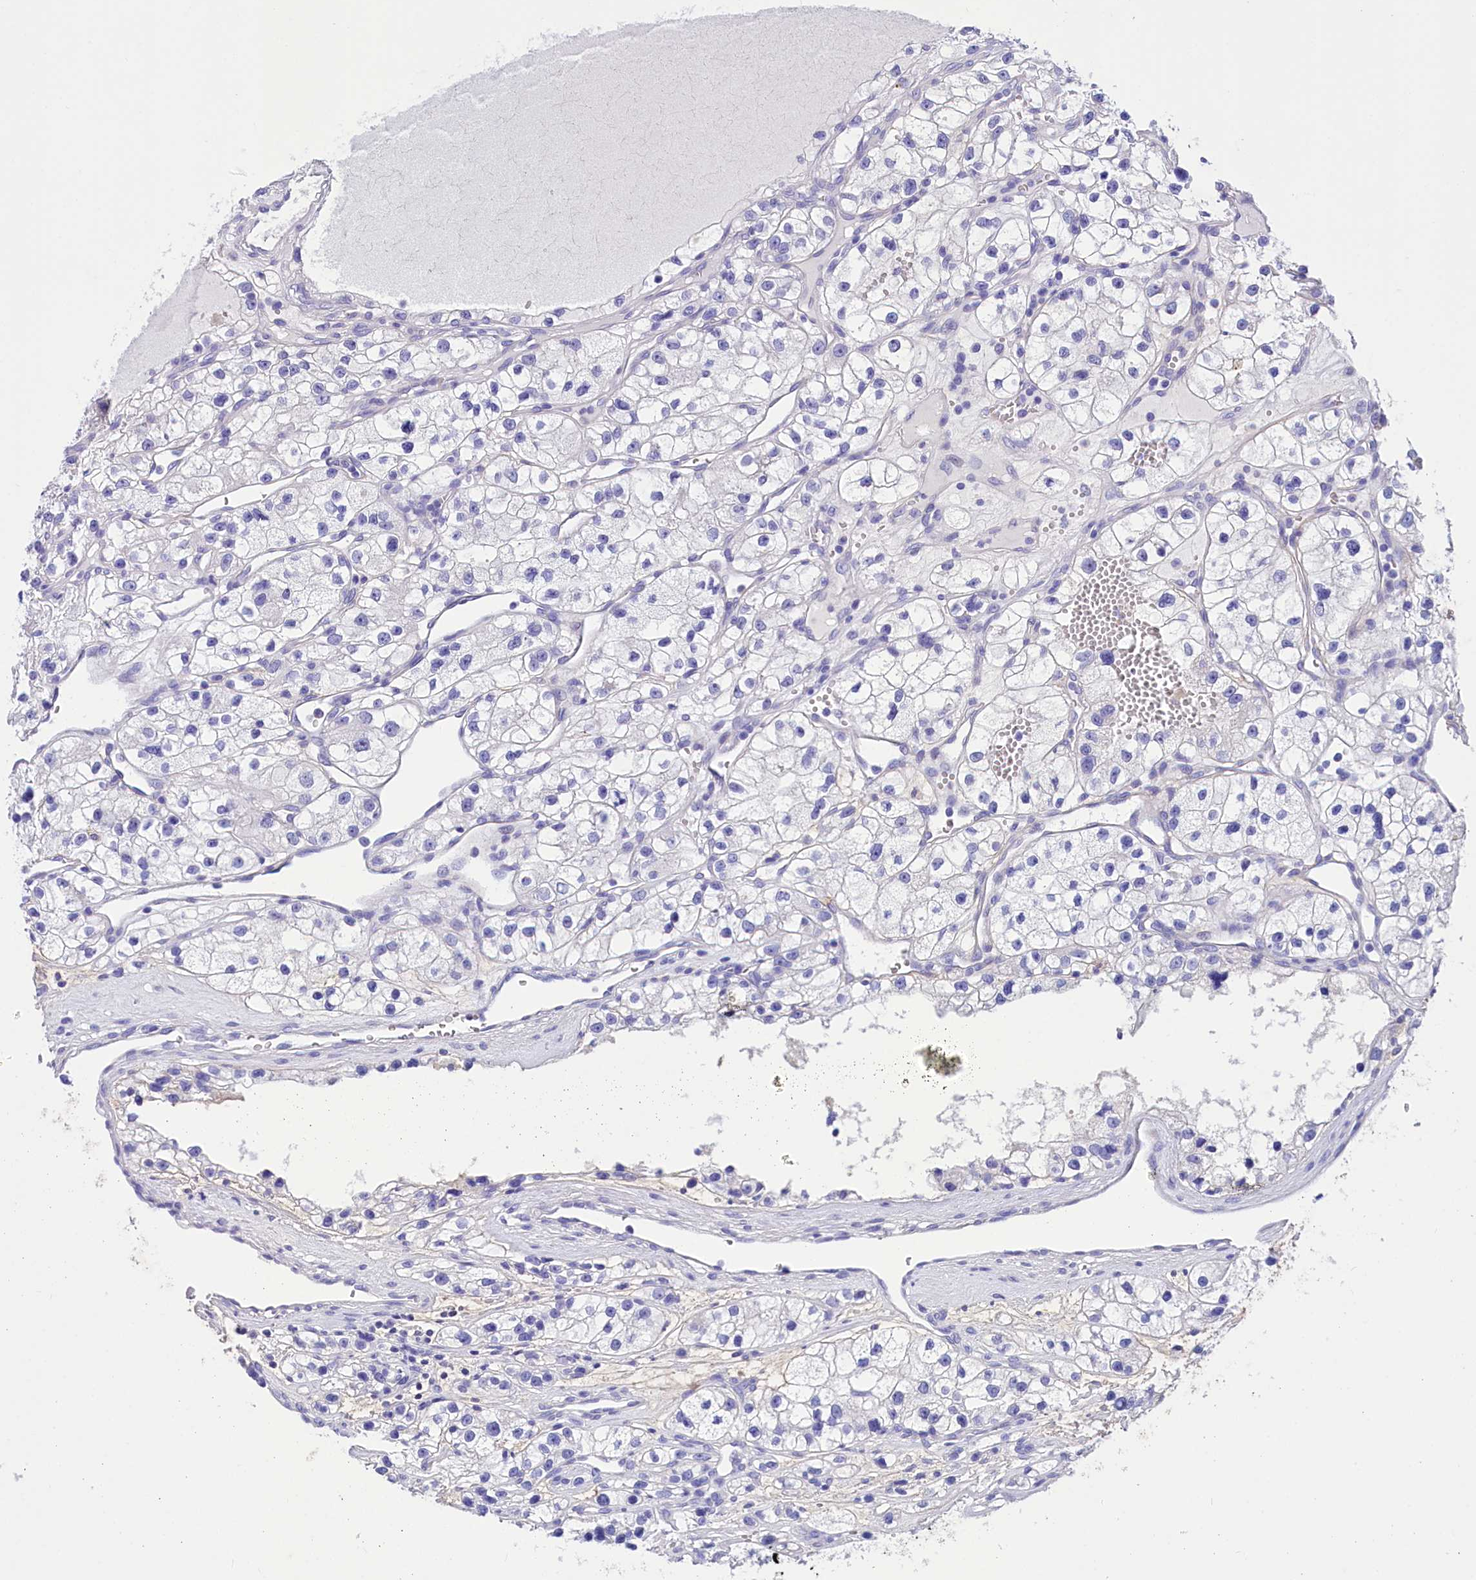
{"staining": {"intensity": "negative", "quantity": "none", "location": "none"}, "tissue": "renal cancer", "cell_type": "Tumor cells", "image_type": "cancer", "snomed": [{"axis": "morphology", "description": "Adenocarcinoma, NOS"}, {"axis": "topography", "description": "Kidney"}], "caption": "High power microscopy histopathology image of an immunohistochemistry (IHC) image of renal adenocarcinoma, revealing no significant positivity in tumor cells.", "gene": "TTC36", "patient": {"sex": "female", "age": 57}}